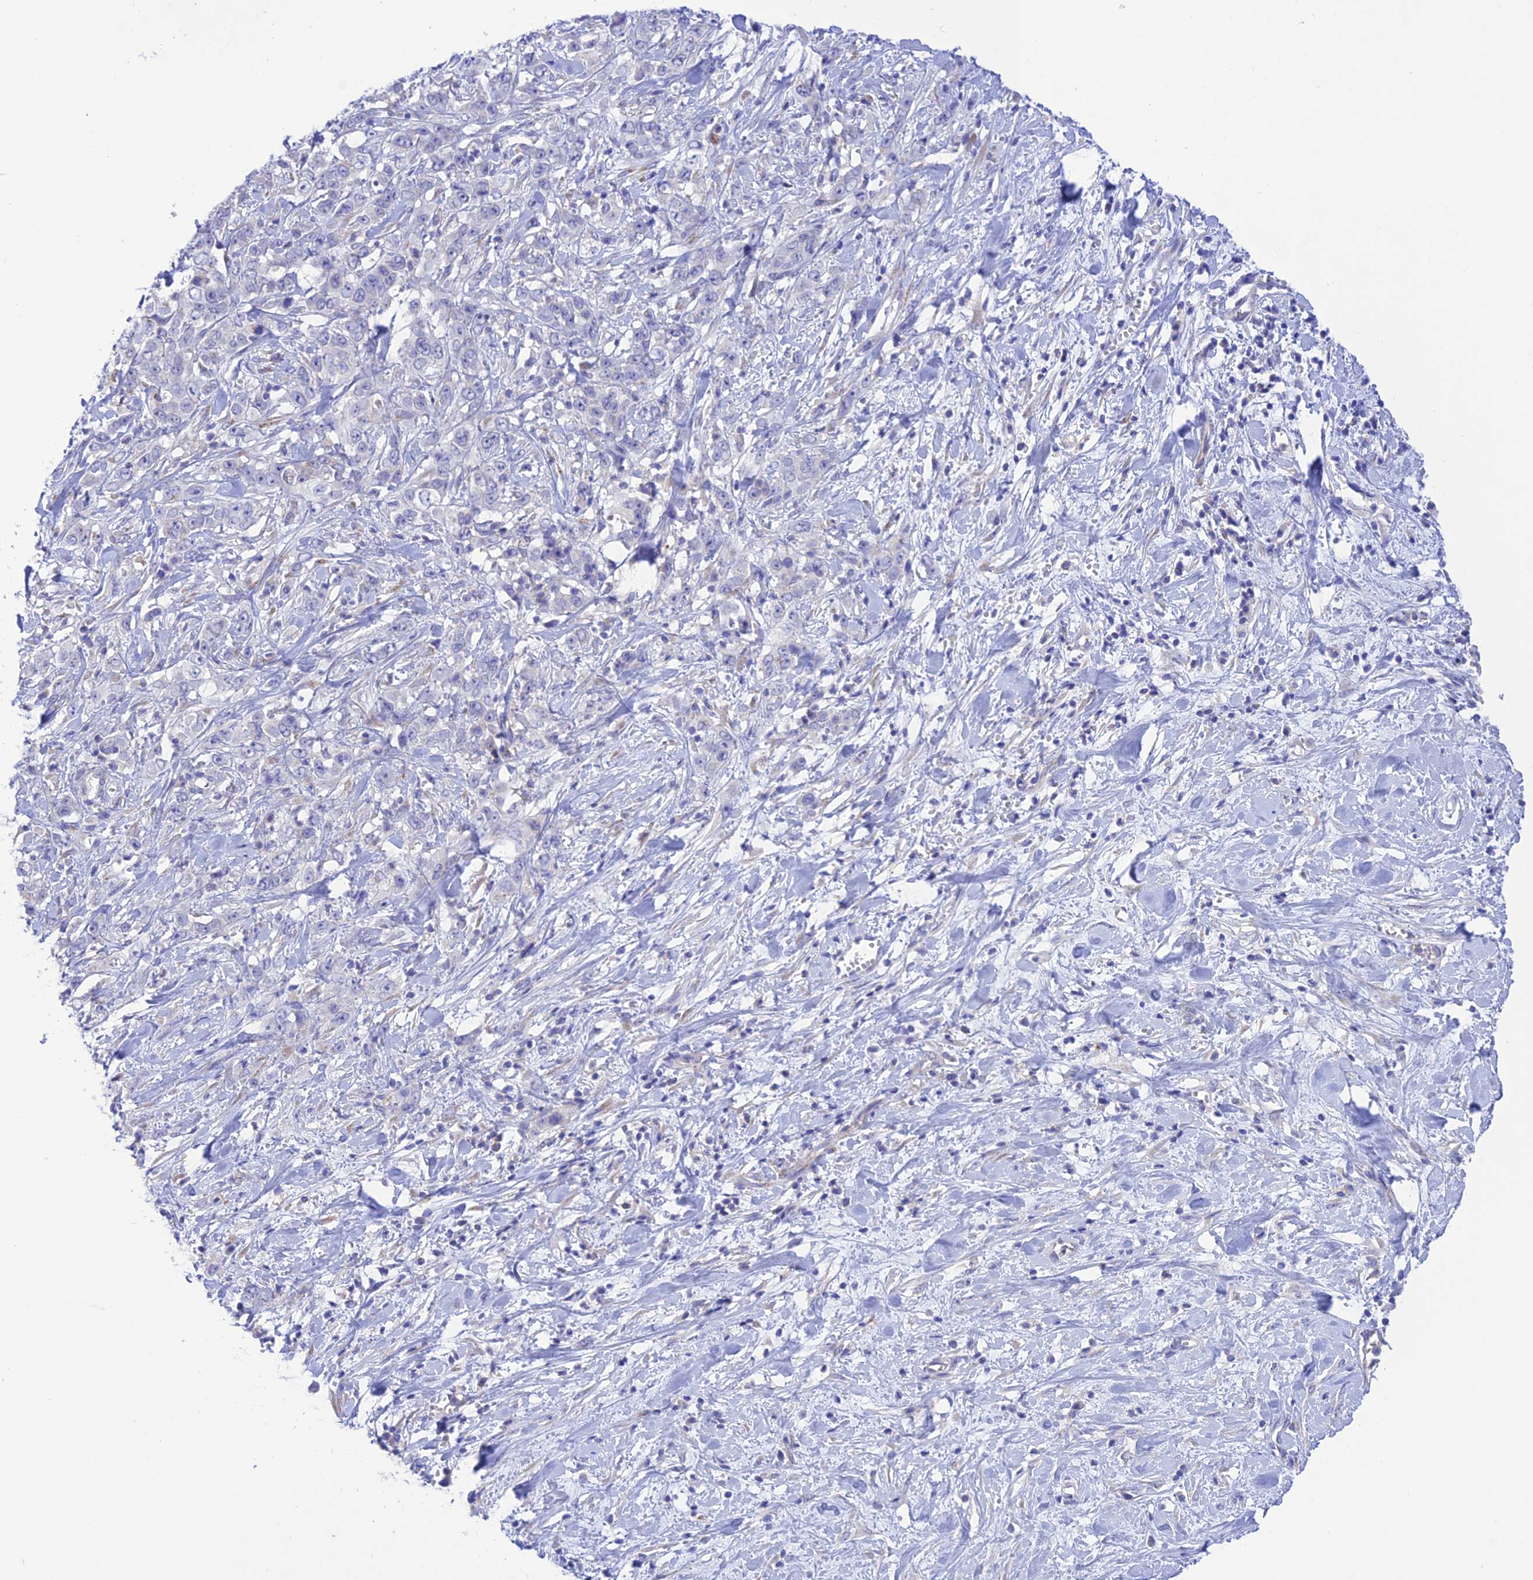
{"staining": {"intensity": "negative", "quantity": "none", "location": "none"}, "tissue": "stomach cancer", "cell_type": "Tumor cells", "image_type": "cancer", "snomed": [{"axis": "morphology", "description": "Adenocarcinoma, NOS"}, {"axis": "topography", "description": "Stomach, upper"}], "caption": "High magnification brightfield microscopy of stomach cancer (adenocarcinoma) stained with DAB (3,3'-diaminobenzidine) (brown) and counterstained with hematoxylin (blue): tumor cells show no significant staining.", "gene": "CHSY3", "patient": {"sex": "male", "age": 62}}